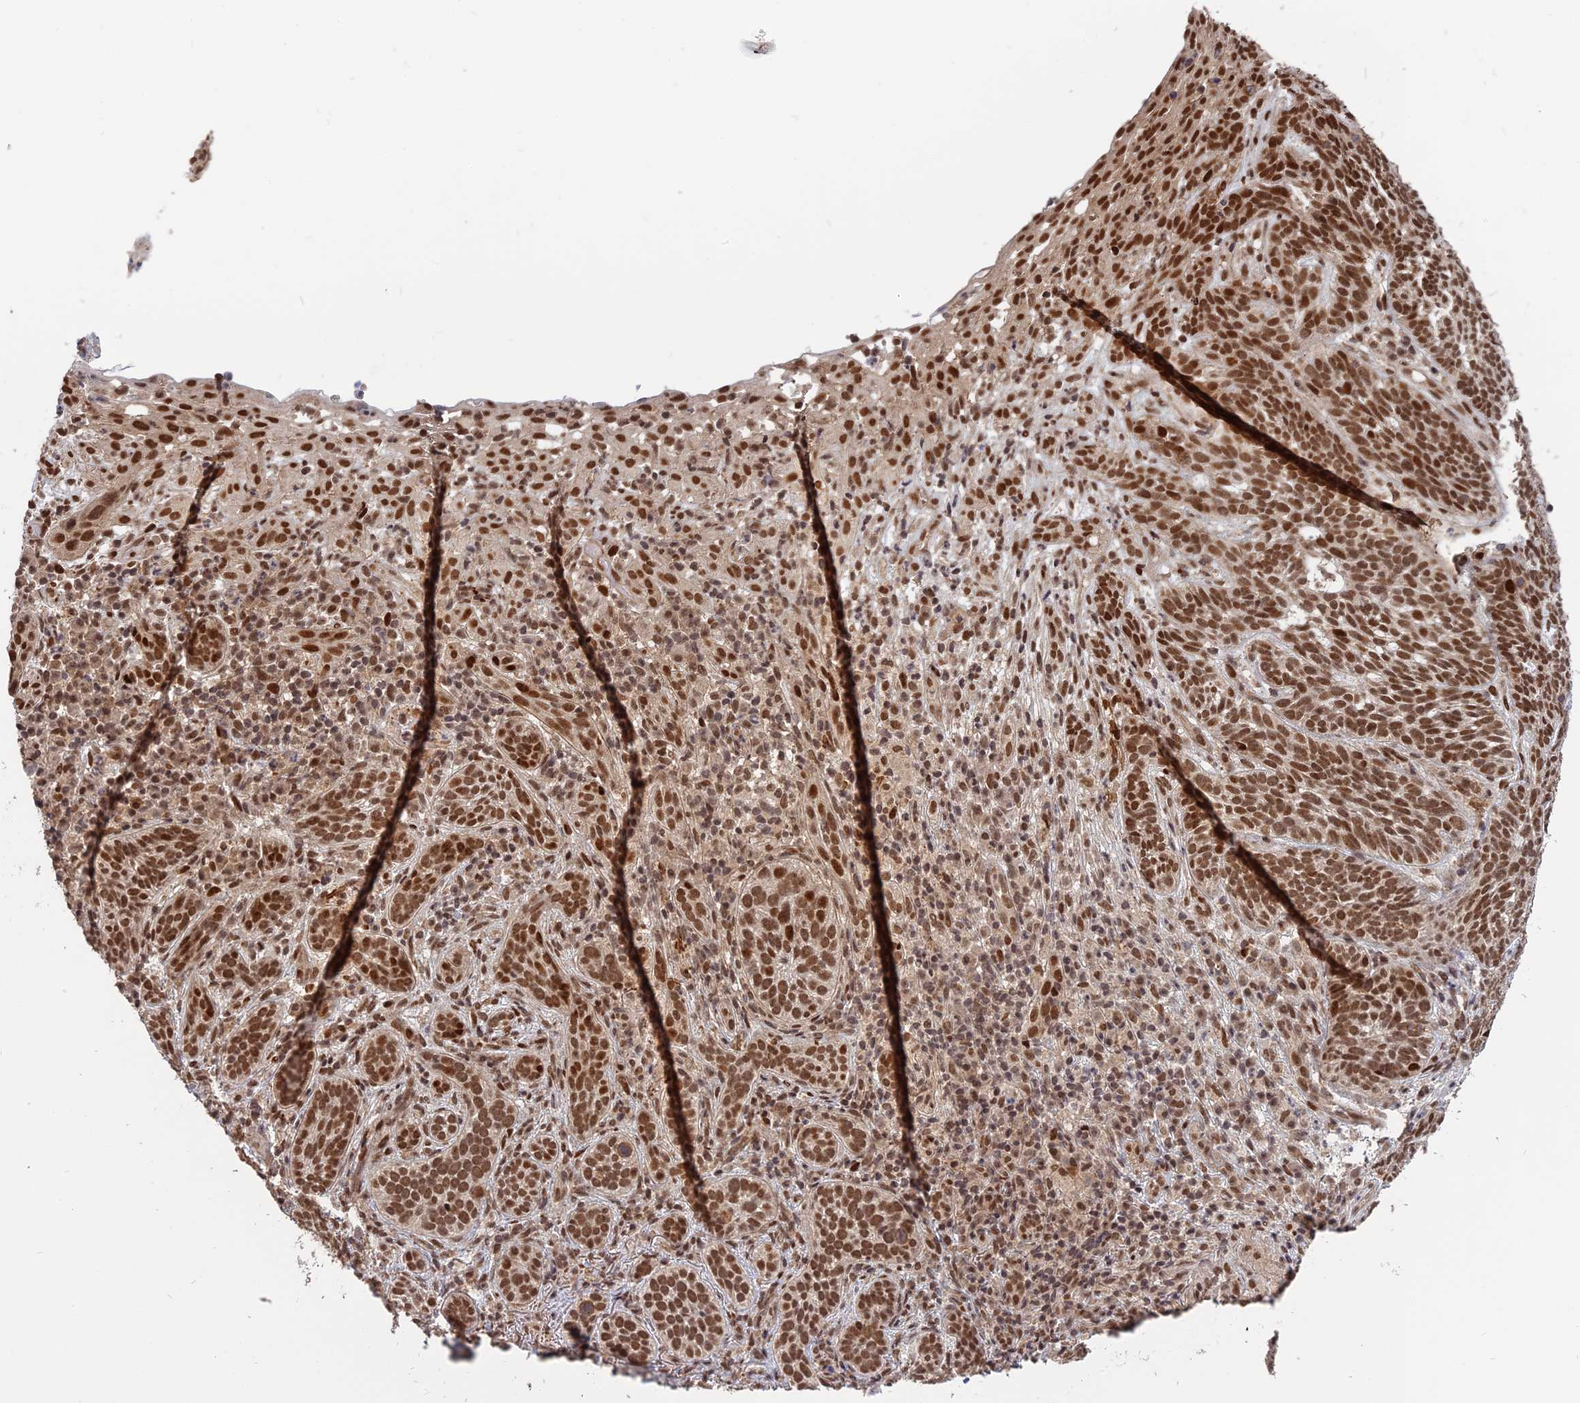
{"staining": {"intensity": "strong", "quantity": ">75%", "location": "nuclear"}, "tissue": "skin cancer", "cell_type": "Tumor cells", "image_type": "cancer", "snomed": [{"axis": "morphology", "description": "Basal cell carcinoma"}, {"axis": "topography", "description": "Skin"}], "caption": "There is high levels of strong nuclear staining in tumor cells of skin cancer (basal cell carcinoma), as demonstrated by immunohistochemical staining (brown color).", "gene": "PKIG", "patient": {"sex": "male", "age": 71}}